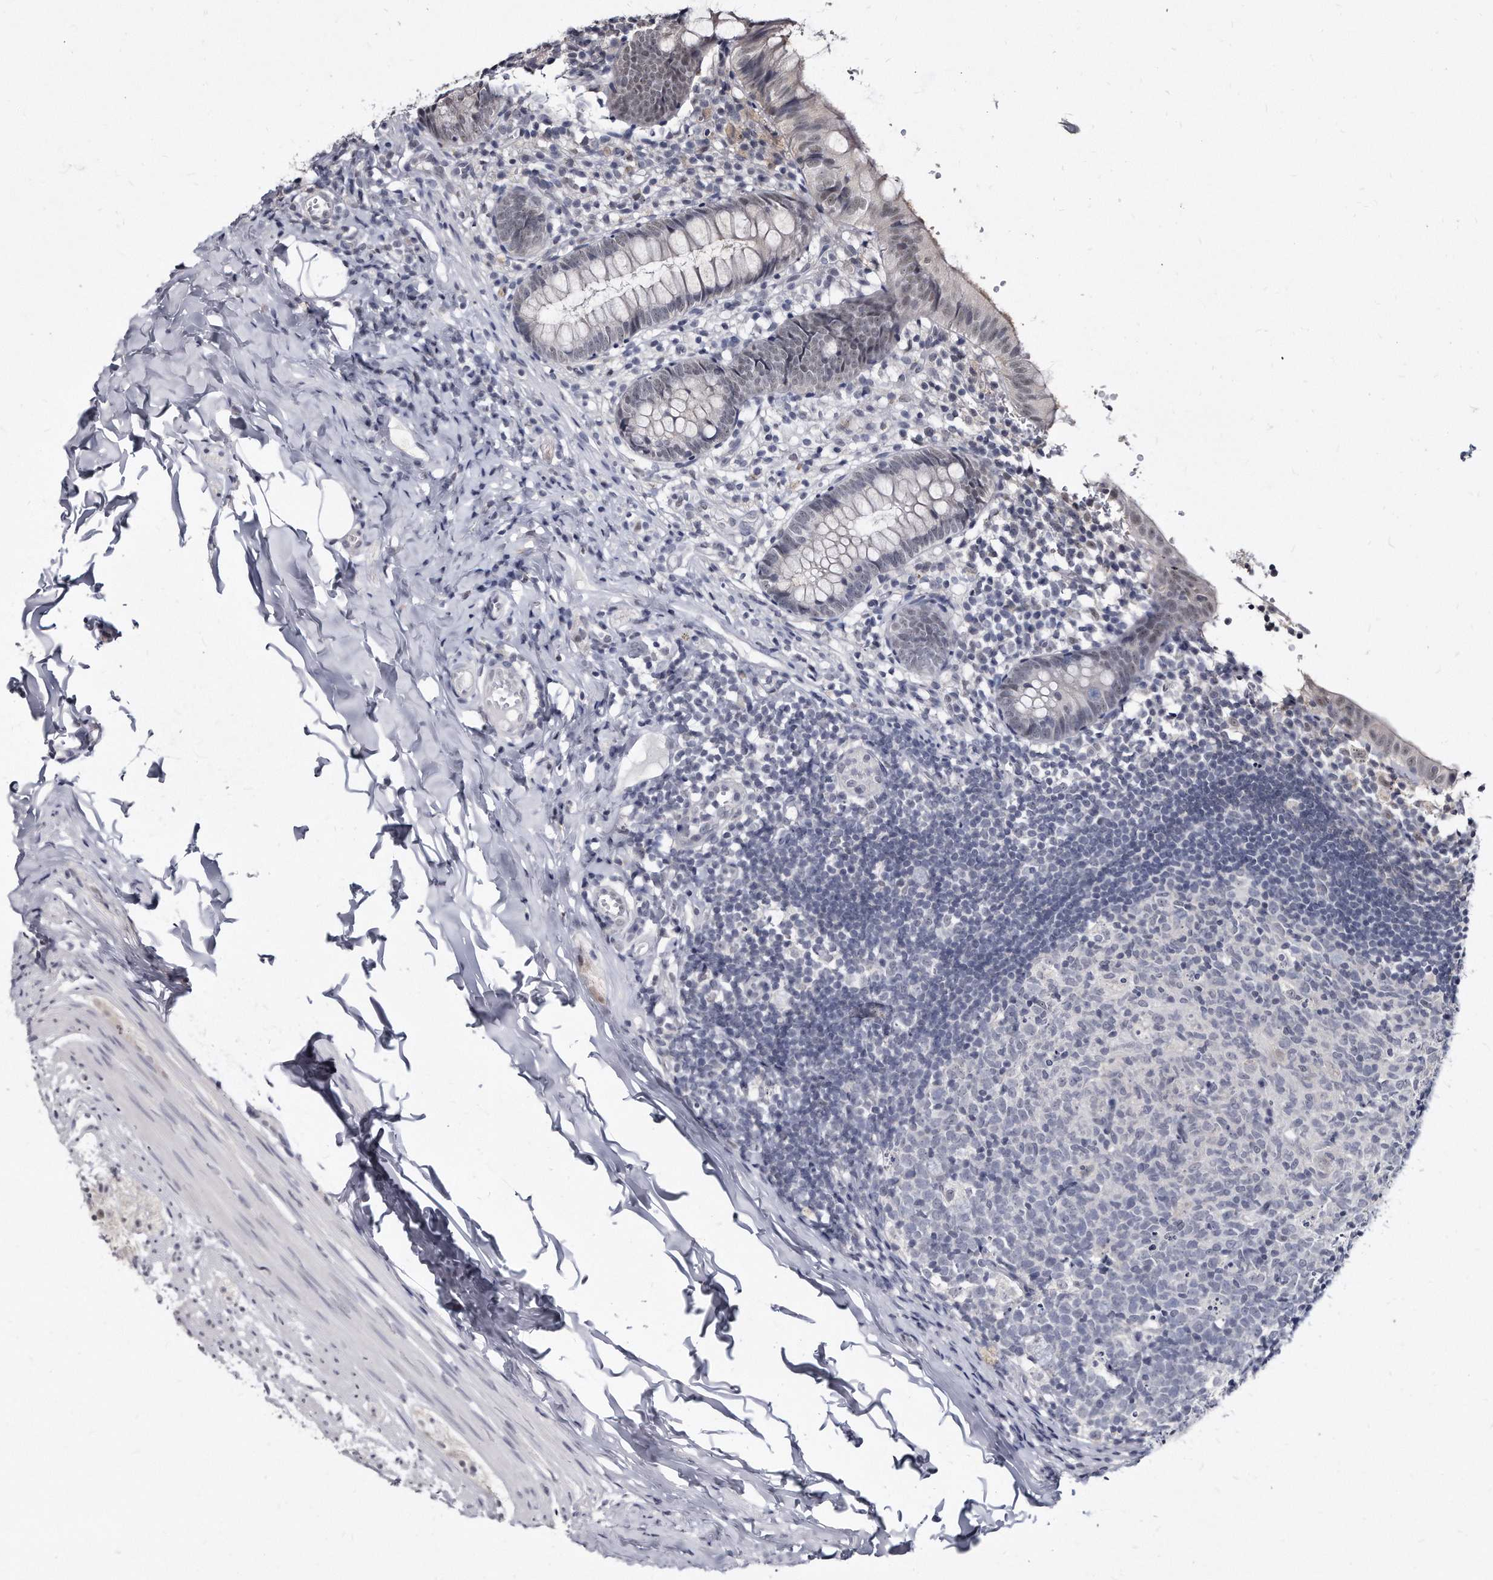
{"staining": {"intensity": "negative", "quantity": "none", "location": "none"}, "tissue": "appendix", "cell_type": "Glandular cells", "image_type": "normal", "snomed": [{"axis": "morphology", "description": "Normal tissue, NOS"}, {"axis": "topography", "description": "Appendix"}], "caption": "DAB (3,3'-diaminobenzidine) immunohistochemical staining of normal human appendix shows no significant positivity in glandular cells.", "gene": "KLHDC3", "patient": {"sex": "male", "age": 8}}